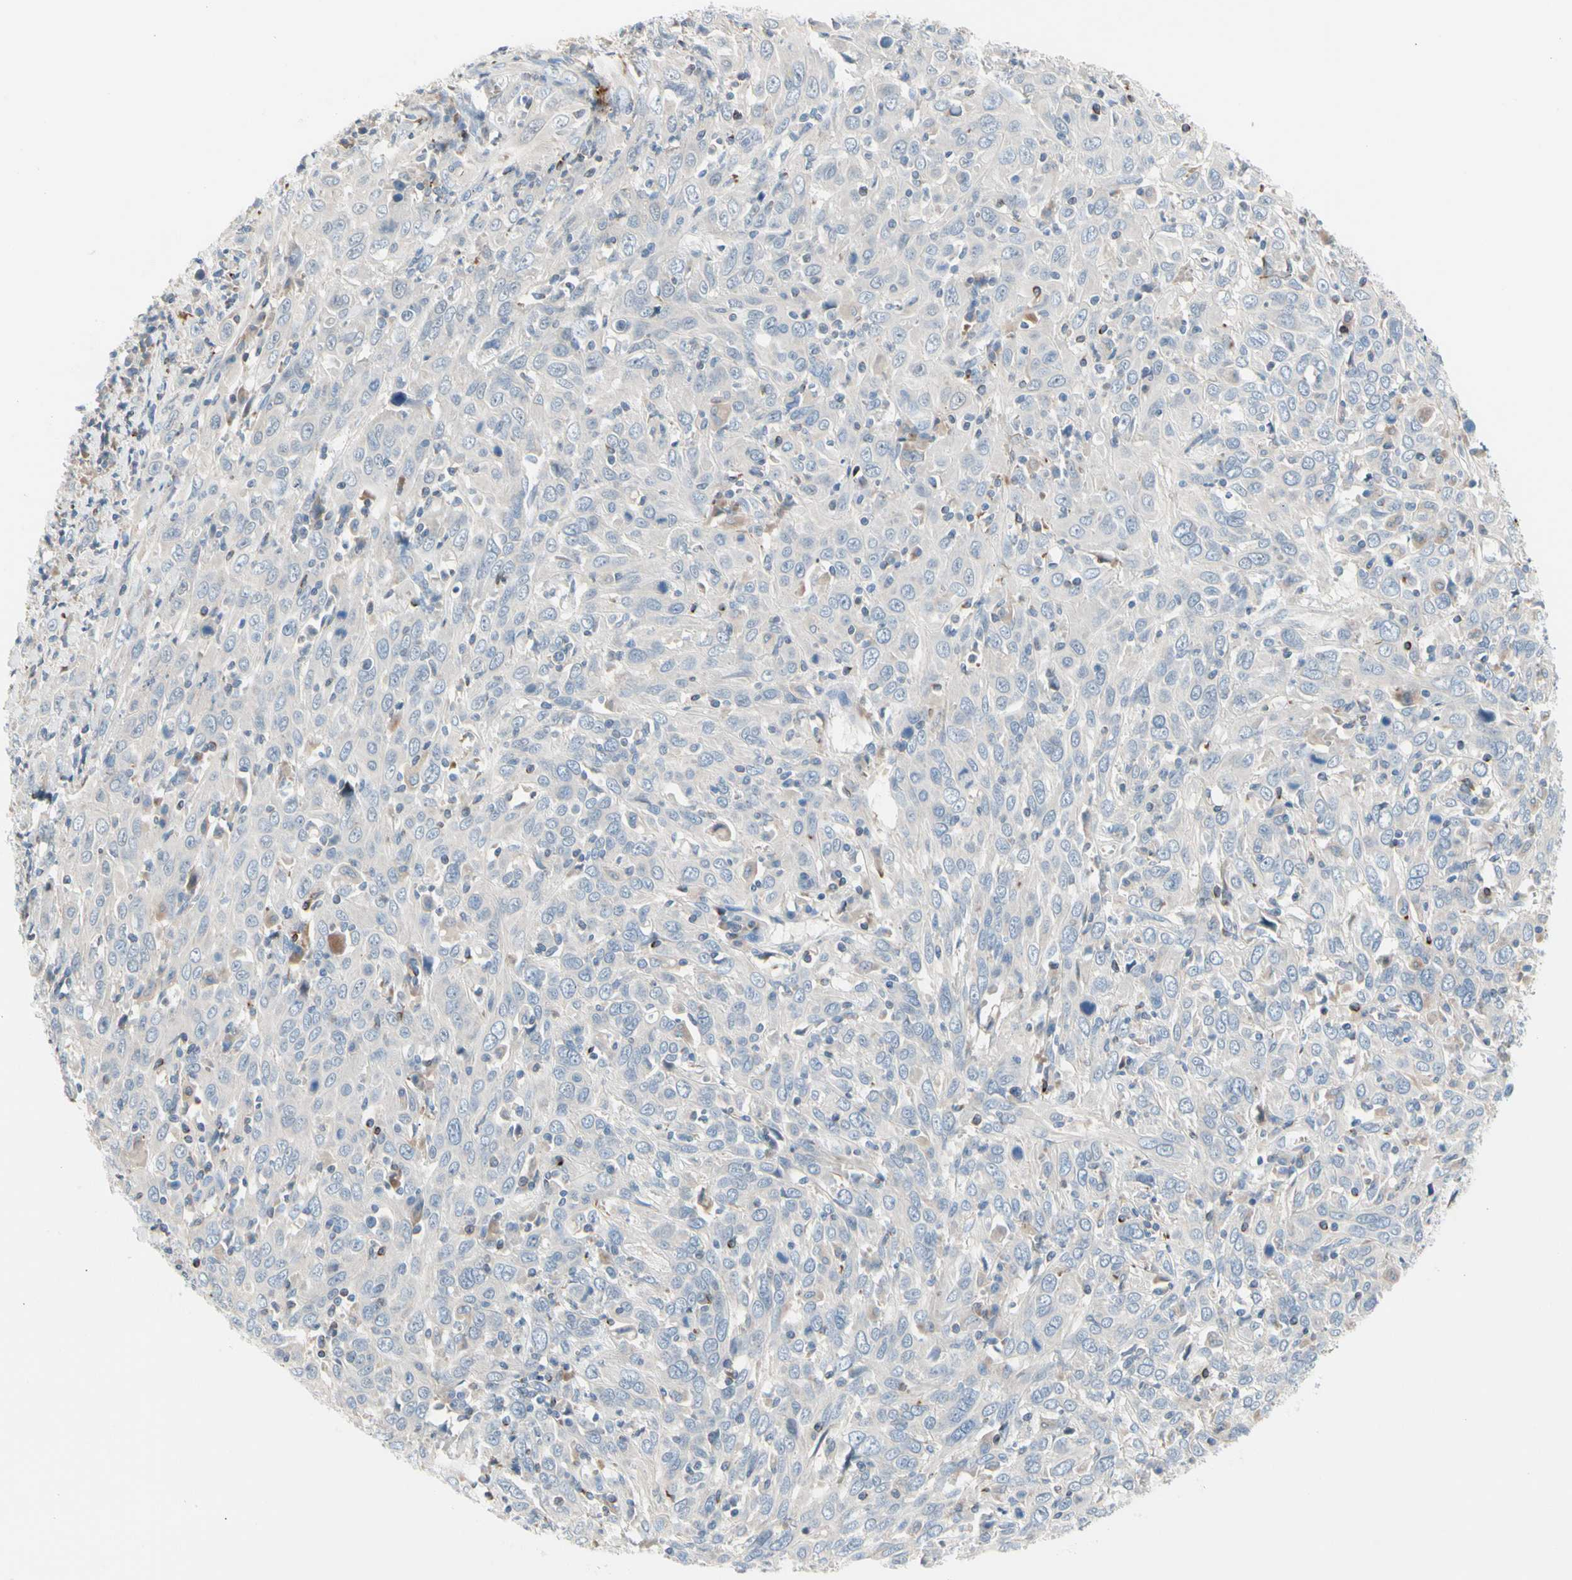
{"staining": {"intensity": "weak", "quantity": "25%-75%", "location": "cytoplasmic/membranous"}, "tissue": "cervical cancer", "cell_type": "Tumor cells", "image_type": "cancer", "snomed": [{"axis": "morphology", "description": "Squamous cell carcinoma, NOS"}, {"axis": "topography", "description": "Cervix"}], "caption": "A high-resolution histopathology image shows IHC staining of cervical squamous cell carcinoma, which reveals weak cytoplasmic/membranous expression in approximately 25%-75% of tumor cells. (DAB (3,3'-diaminobenzidine) = brown stain, brightfield microscopy at high magnification).", "gene": "MAP3K3", "patient": {"sex": "female", "age": 46}}